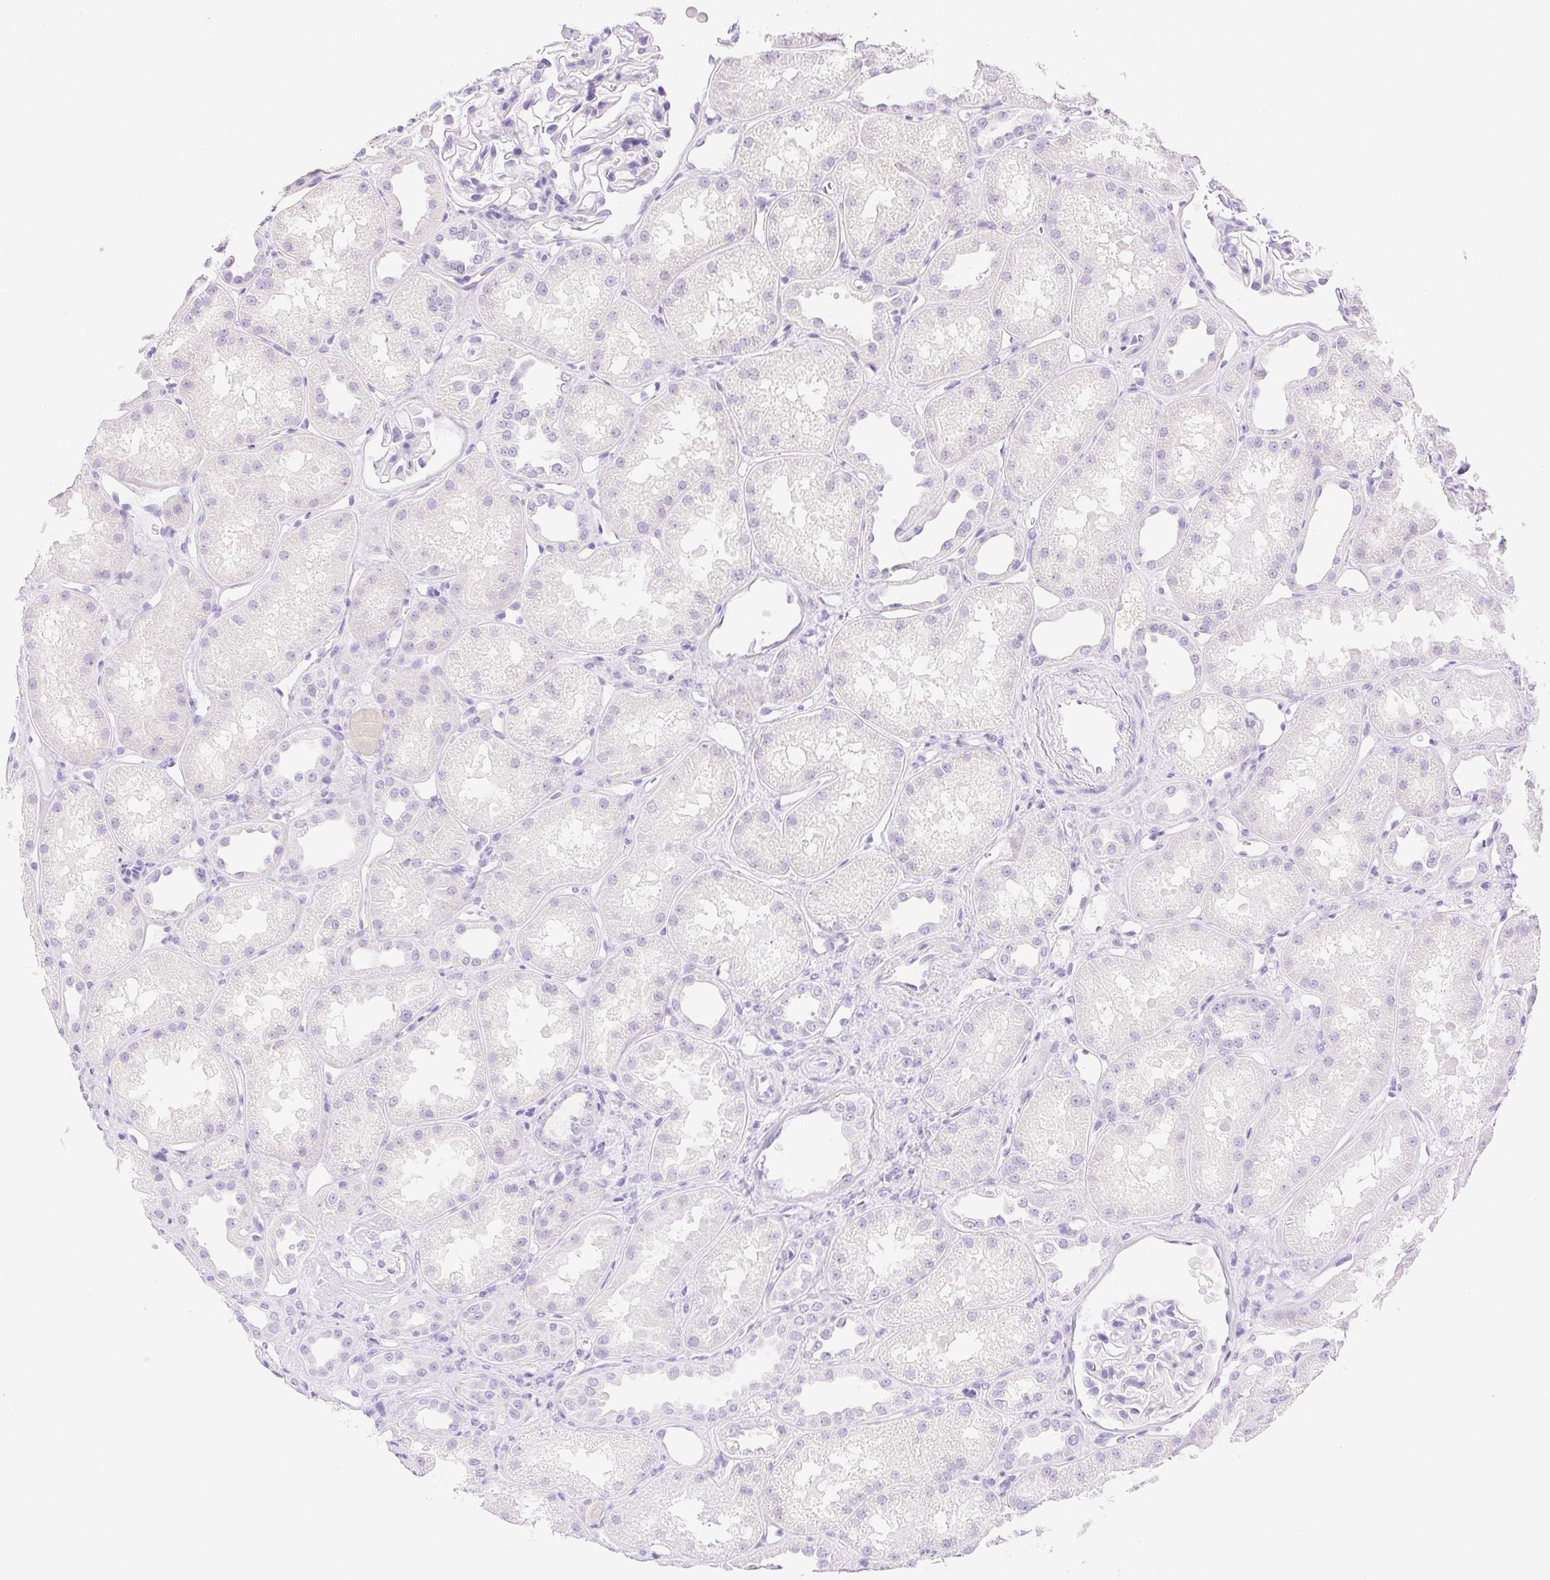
{"staining": {"intensity": "negative", "quantity": "none", "location": "none"}, "tissue": "kidney", "cell_type": "Cells in glomeruli", "image_type": "normal", "snomed": [{"axis": "morphology", "description": "Normal tissue, NOS"}, {"axis": "topography", "description": "Kidney"}], "caption": "There is no significant positivity in cells in glomeruli of kidney.", "gene": "SPACA4", "patient": {"sex": "male", "age": 61}}